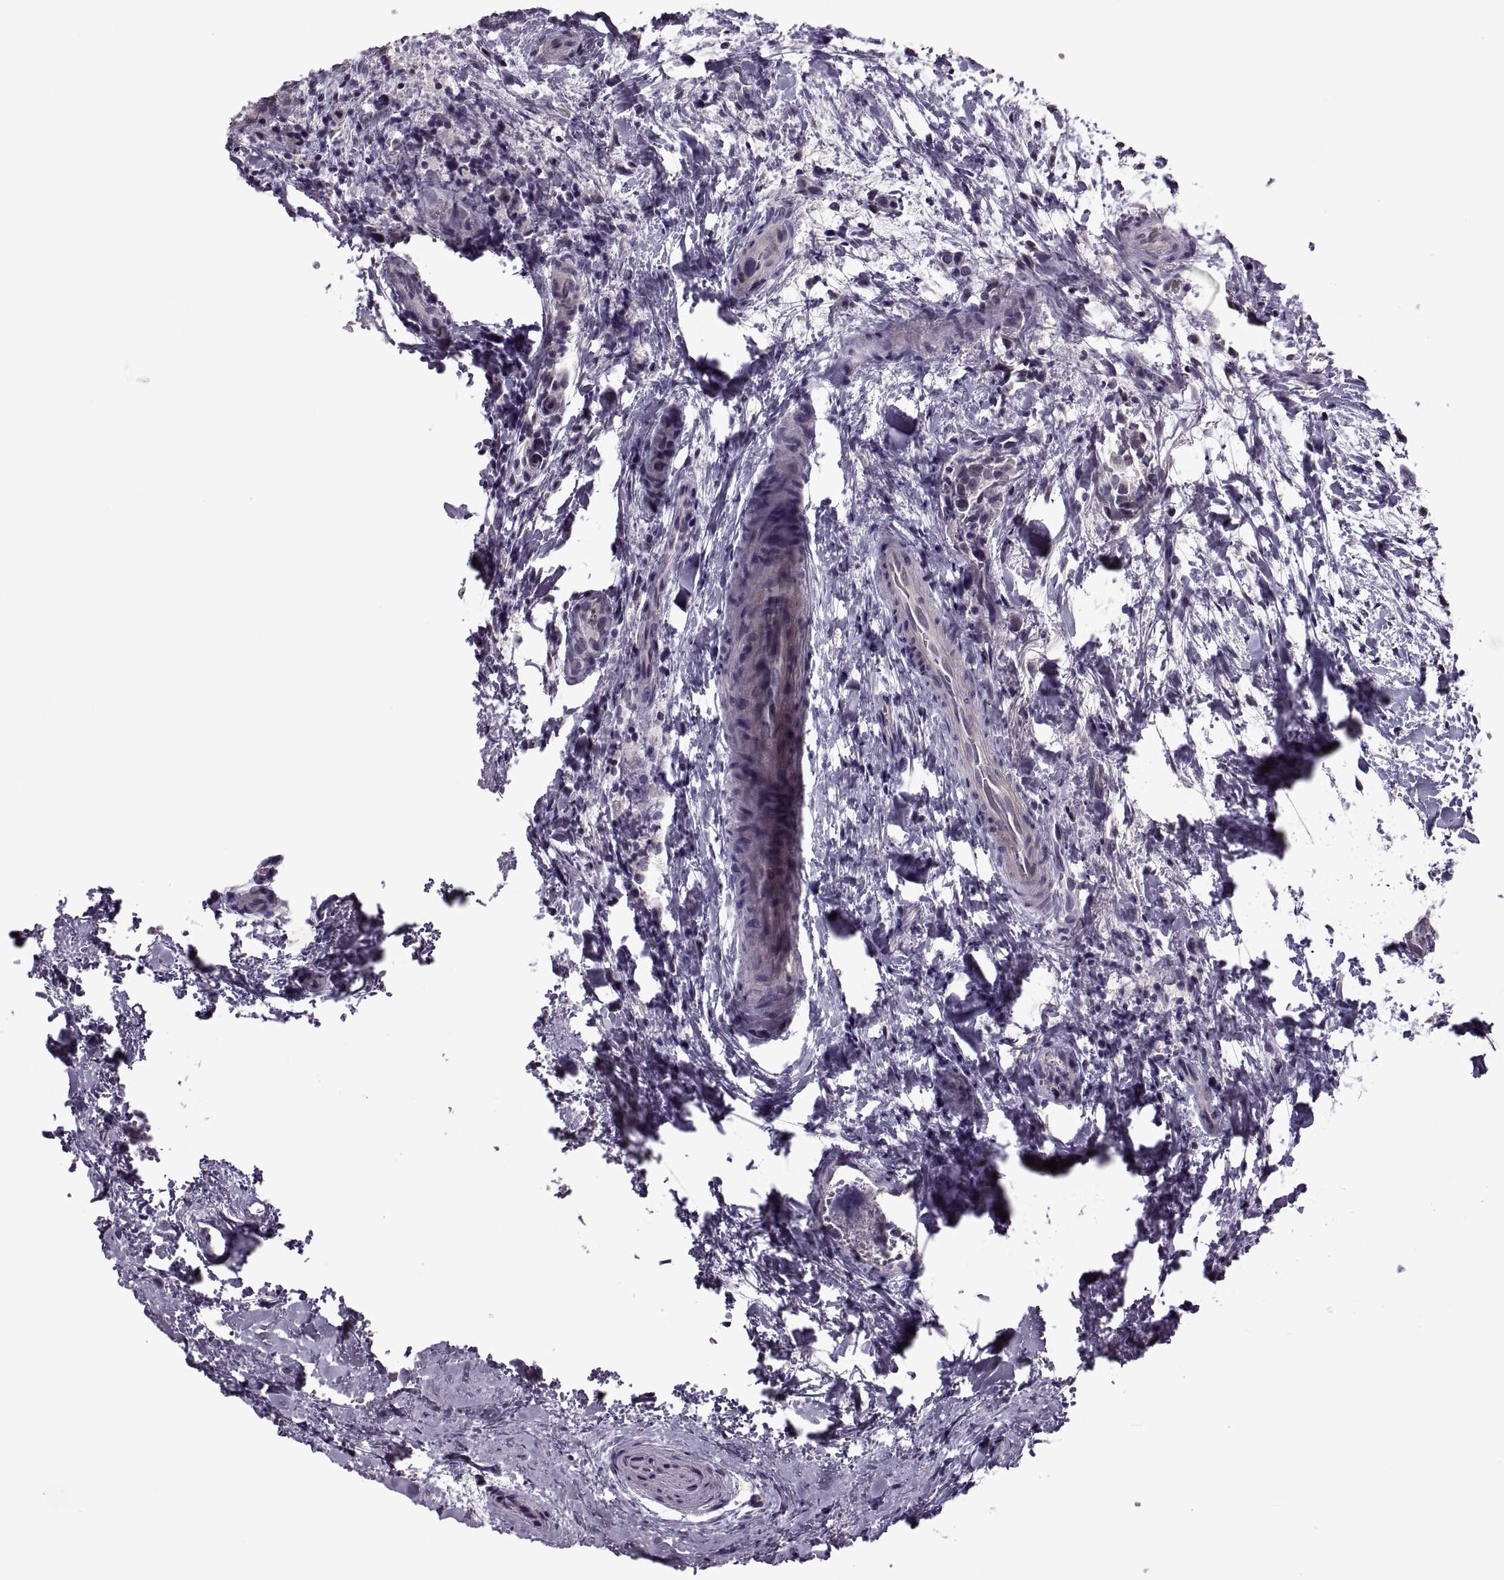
{"staining": {"intensity": "weak", "quantity": "<25%", "location": "cytoplasmic/membranous"}, "tissue": "thyroid cancer", "cell_type": "Tumor cells", "image_type": "cancer", "snomed": [{"axis": "morphology", "description": "Papillary adenocarcinoma, NOS"}, {"axis": "topography", "description": "Thyroid gland"}], "caption": "An immunohistochemistry (IHC) histopathology image of thyroid cancer (papillary adenocarcinoma) is shown. There is no staining in tumor cells of thyroid cancer (papillary adenocarcinoma).", "gene": "PRSS37", "patient": {"sex": "male", "age": 61}}